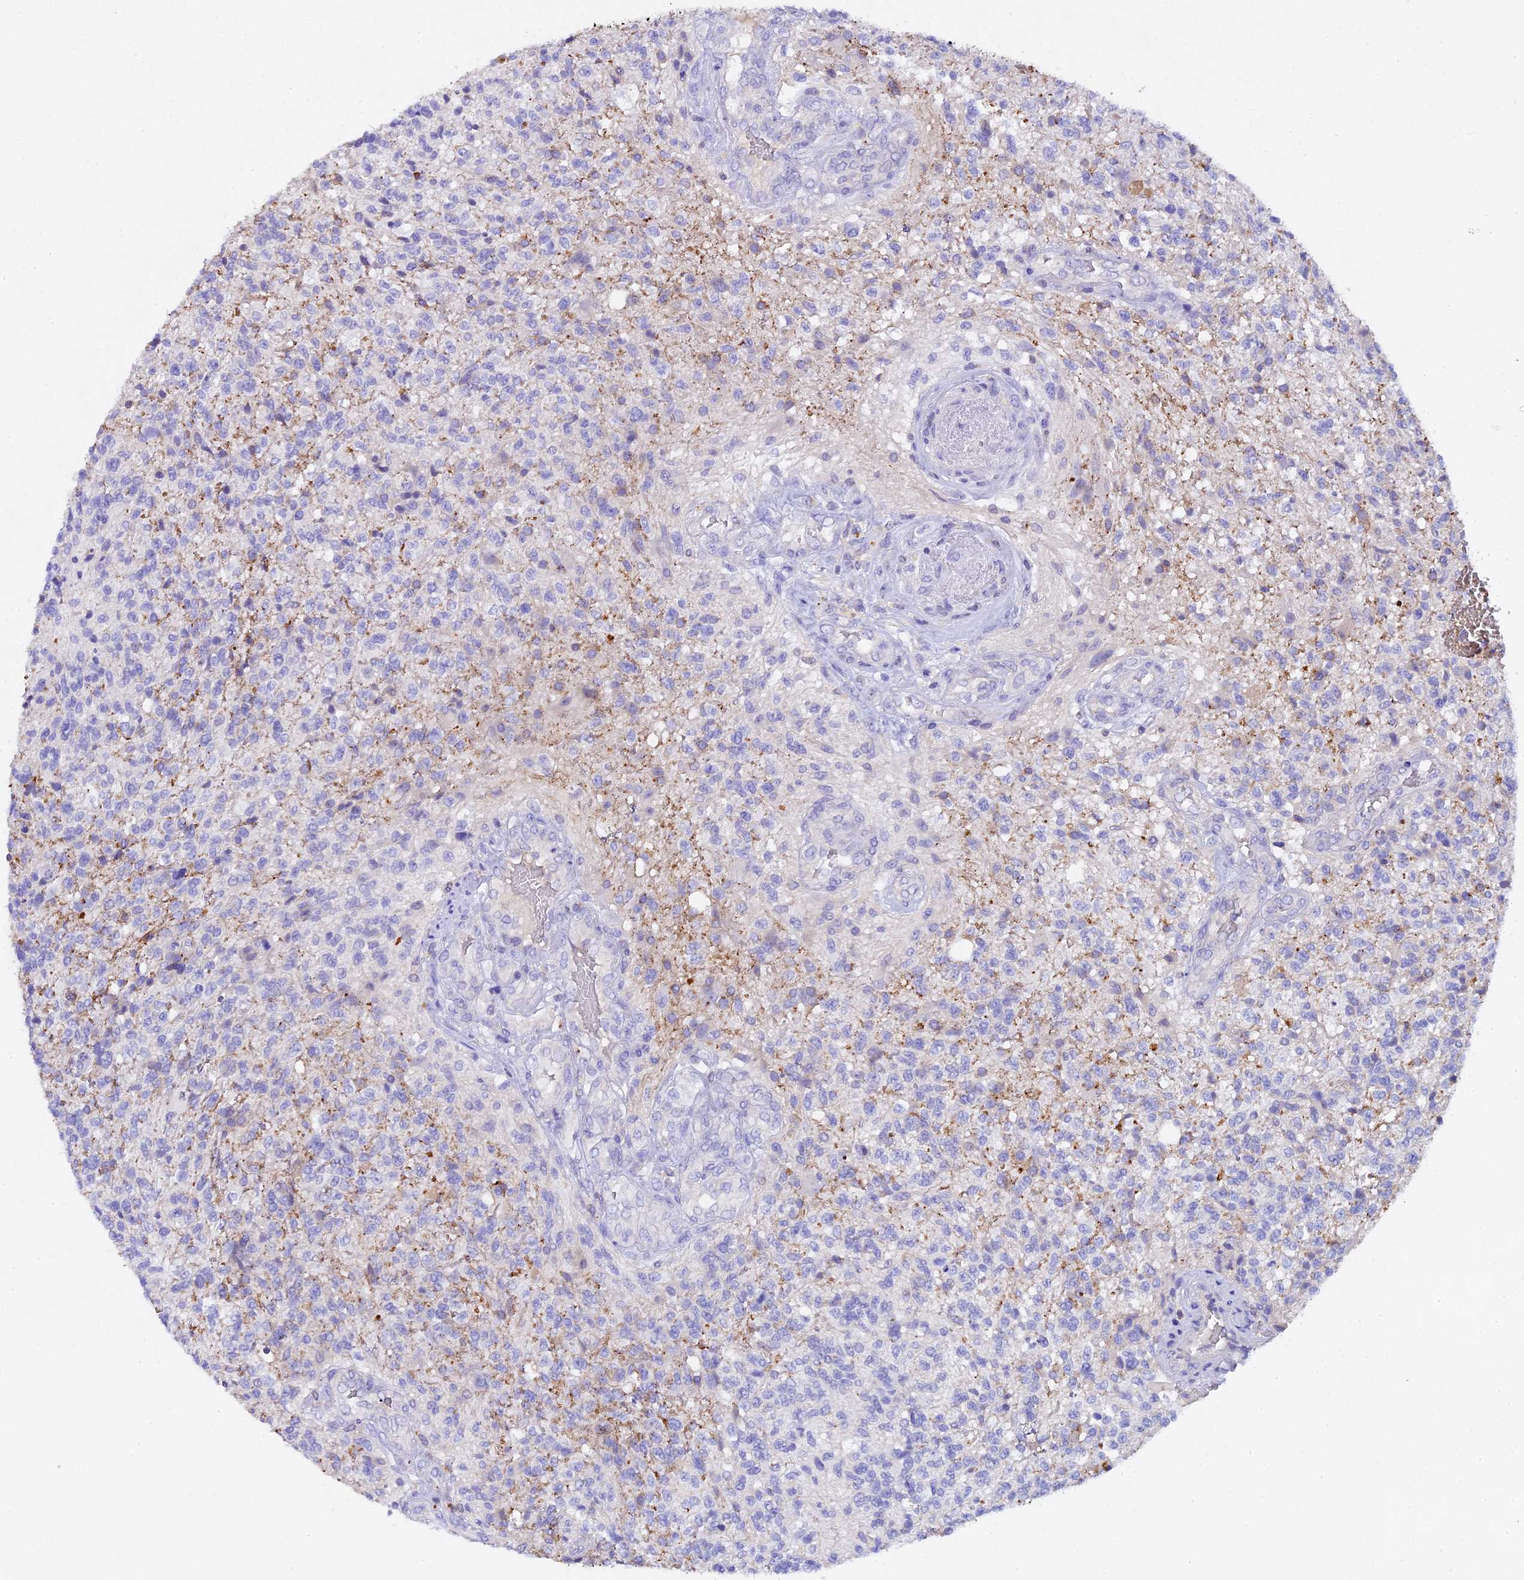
{"staining": {"intensity": "negative", "quantity": "none", "location": "none"}, "tissue": "glioma", "cell_type": "Tumor cells", "image_type": "cancer", "snomed": [{"axis": "morphology", "description": "Glioma, malignant, High grade"}, {"axis": "topography", "description": "Brain"}], "caption": "This image is of glioma stained with immunohistochemistry (IHC) to label a protein in brown with the nuclei are counter-stained blue. There is no positivity in tumor cells.", "gene": "TGDS", "patient": {"sex": "male", "age": 56}}